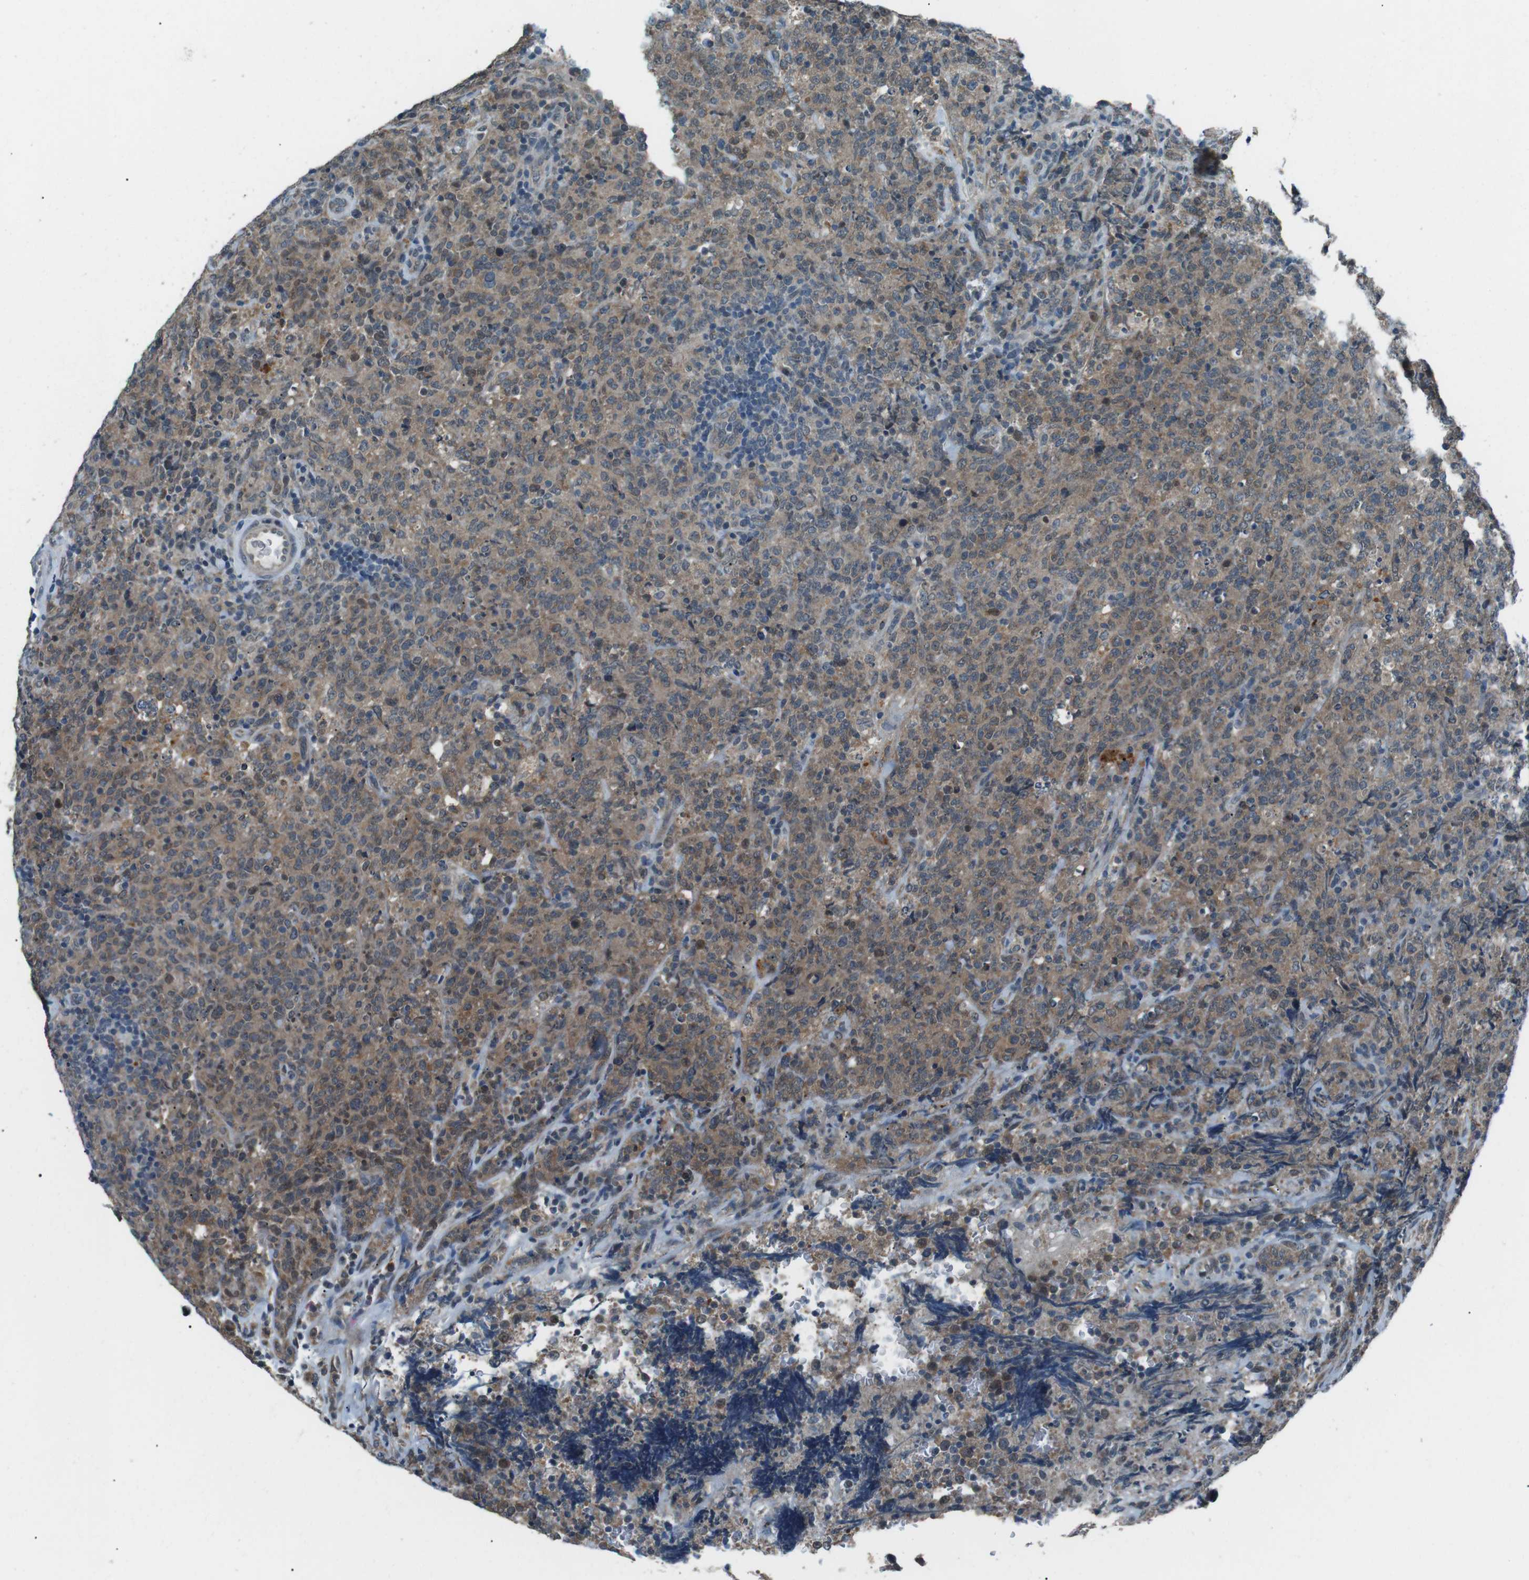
{"staining": {"intensity": "moderate", "quantity": "25%-75%", "location": "cytoplasmic/membranous"}, "tissue": "lymphoma", "cell_type": "Tumor cells", "image_type": "cancer", "snomed": [{"axis": "morphology", "description": "Malignant lymphoma, non-Hodgkin's type, High grade"}, {"axis": "topography", "description": "Tonsil"}], "caption": "Immunohistochemistry (IHC) of human malignant lymphoma, non-Hodgkin's type (high-grade) exhibits medium levels of moderate cytoplasmic/membranous staining in approximately 25%-75% of tumor cells. The protein of interest is stained brown, and the nuclei are stained in blue (DAB (3,3'-diaminobenzidine) IHC with brightfield microscopy, high magnification).", "gene": "LRIG2", "patient": {"sex": "female", "age": 36}}